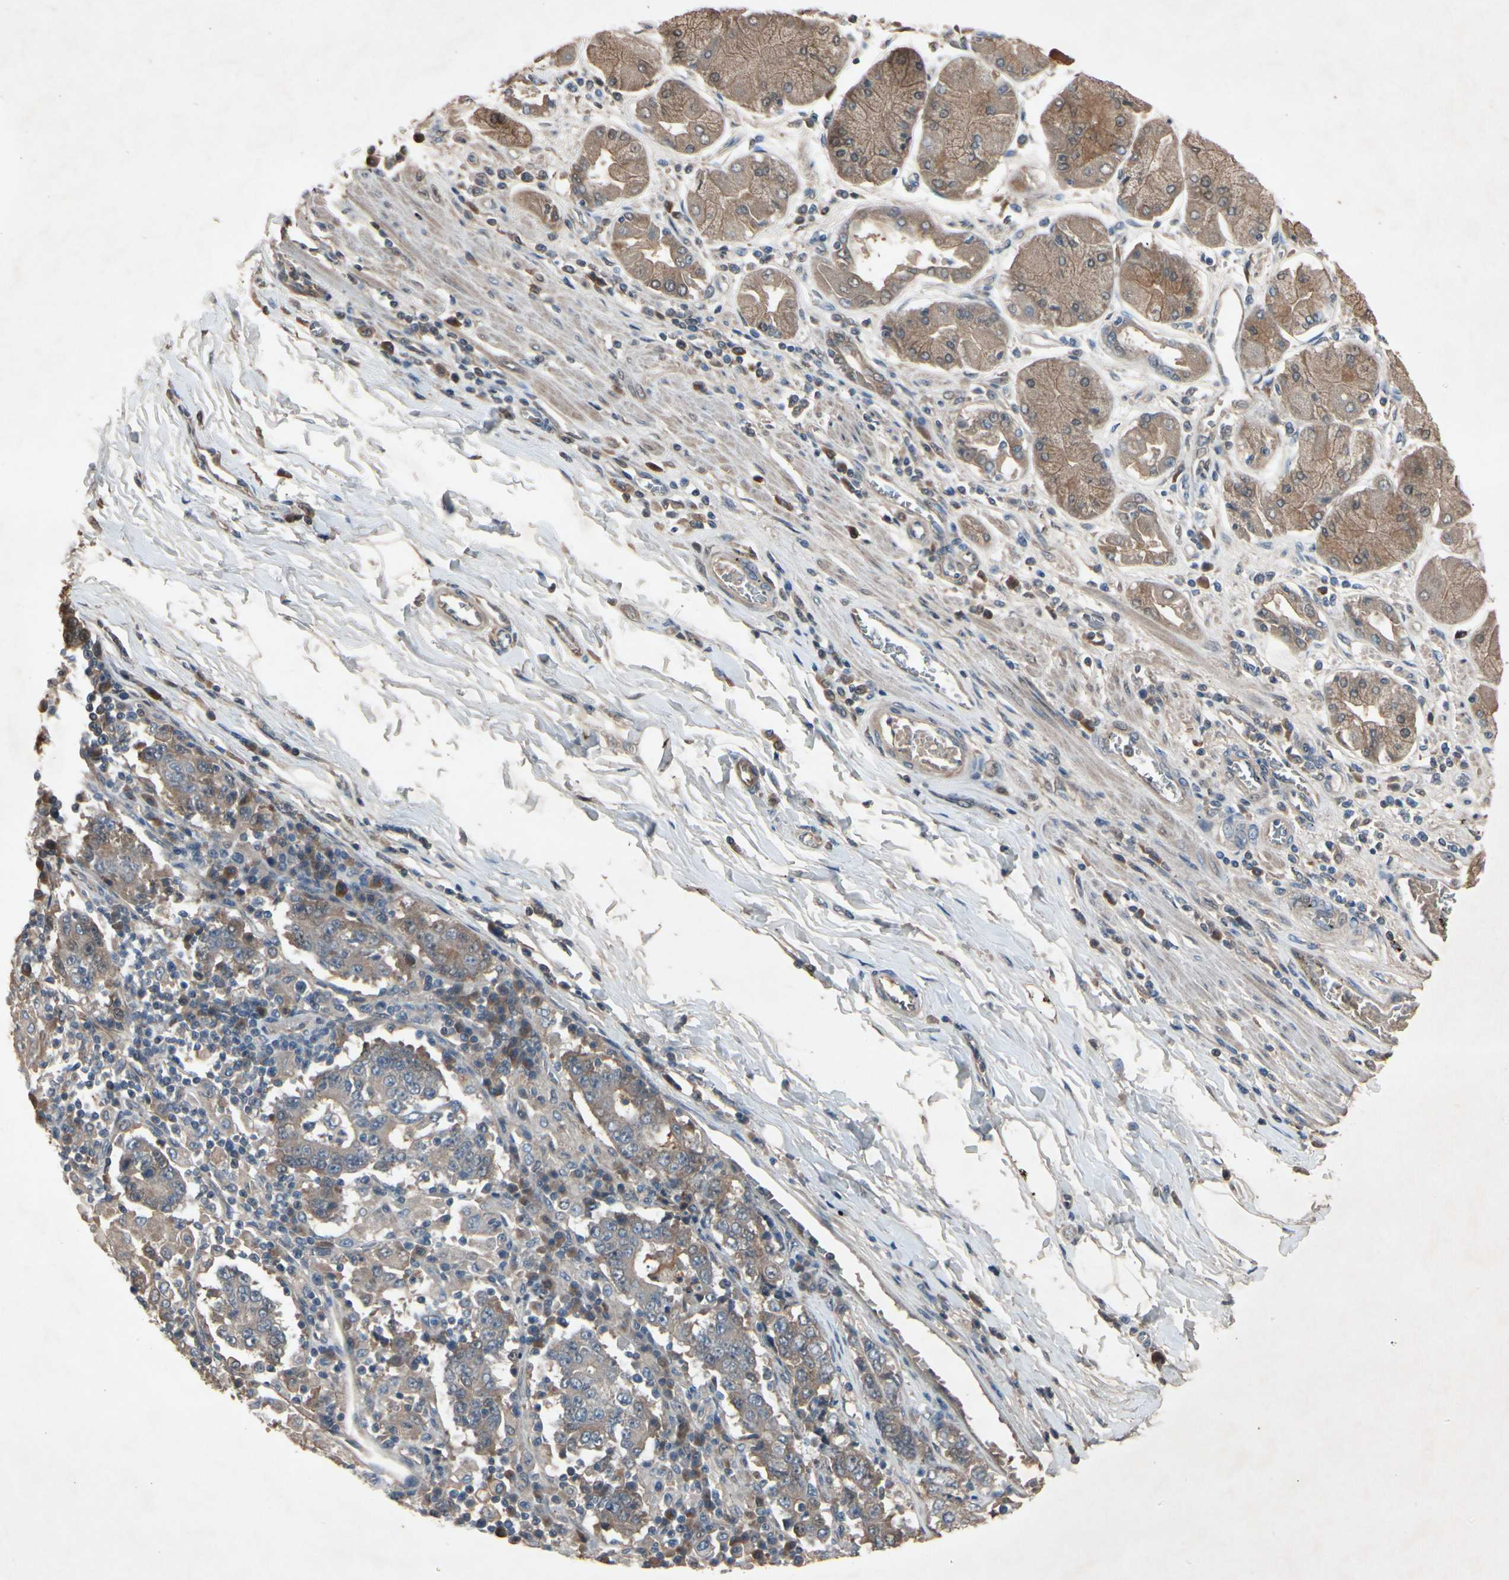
{"staining": {"intensity": "moderate", "quantity": ">75%", "location": "cytoplasmic/membranous"}, "tissue": "stomach cancer", "cell_type": "Tumor cells", "image_type": "cancer", "snomed": [{"axis": "morphology", "description": "Normal tissue, NOS"}, {"axis": "morphology", "description": "Adenocarcinoma, NOS"}, {"axis": "topography", "description": "Stomach, upper"}, {"axis": "topography", "description": "Stomach"}], "caption": "Stomach adenocarcinoma stained with a protein marker displays moderate staining in tumor cells.", "gene": "NSF", "patient": {"sex": "male", "age": 59}}